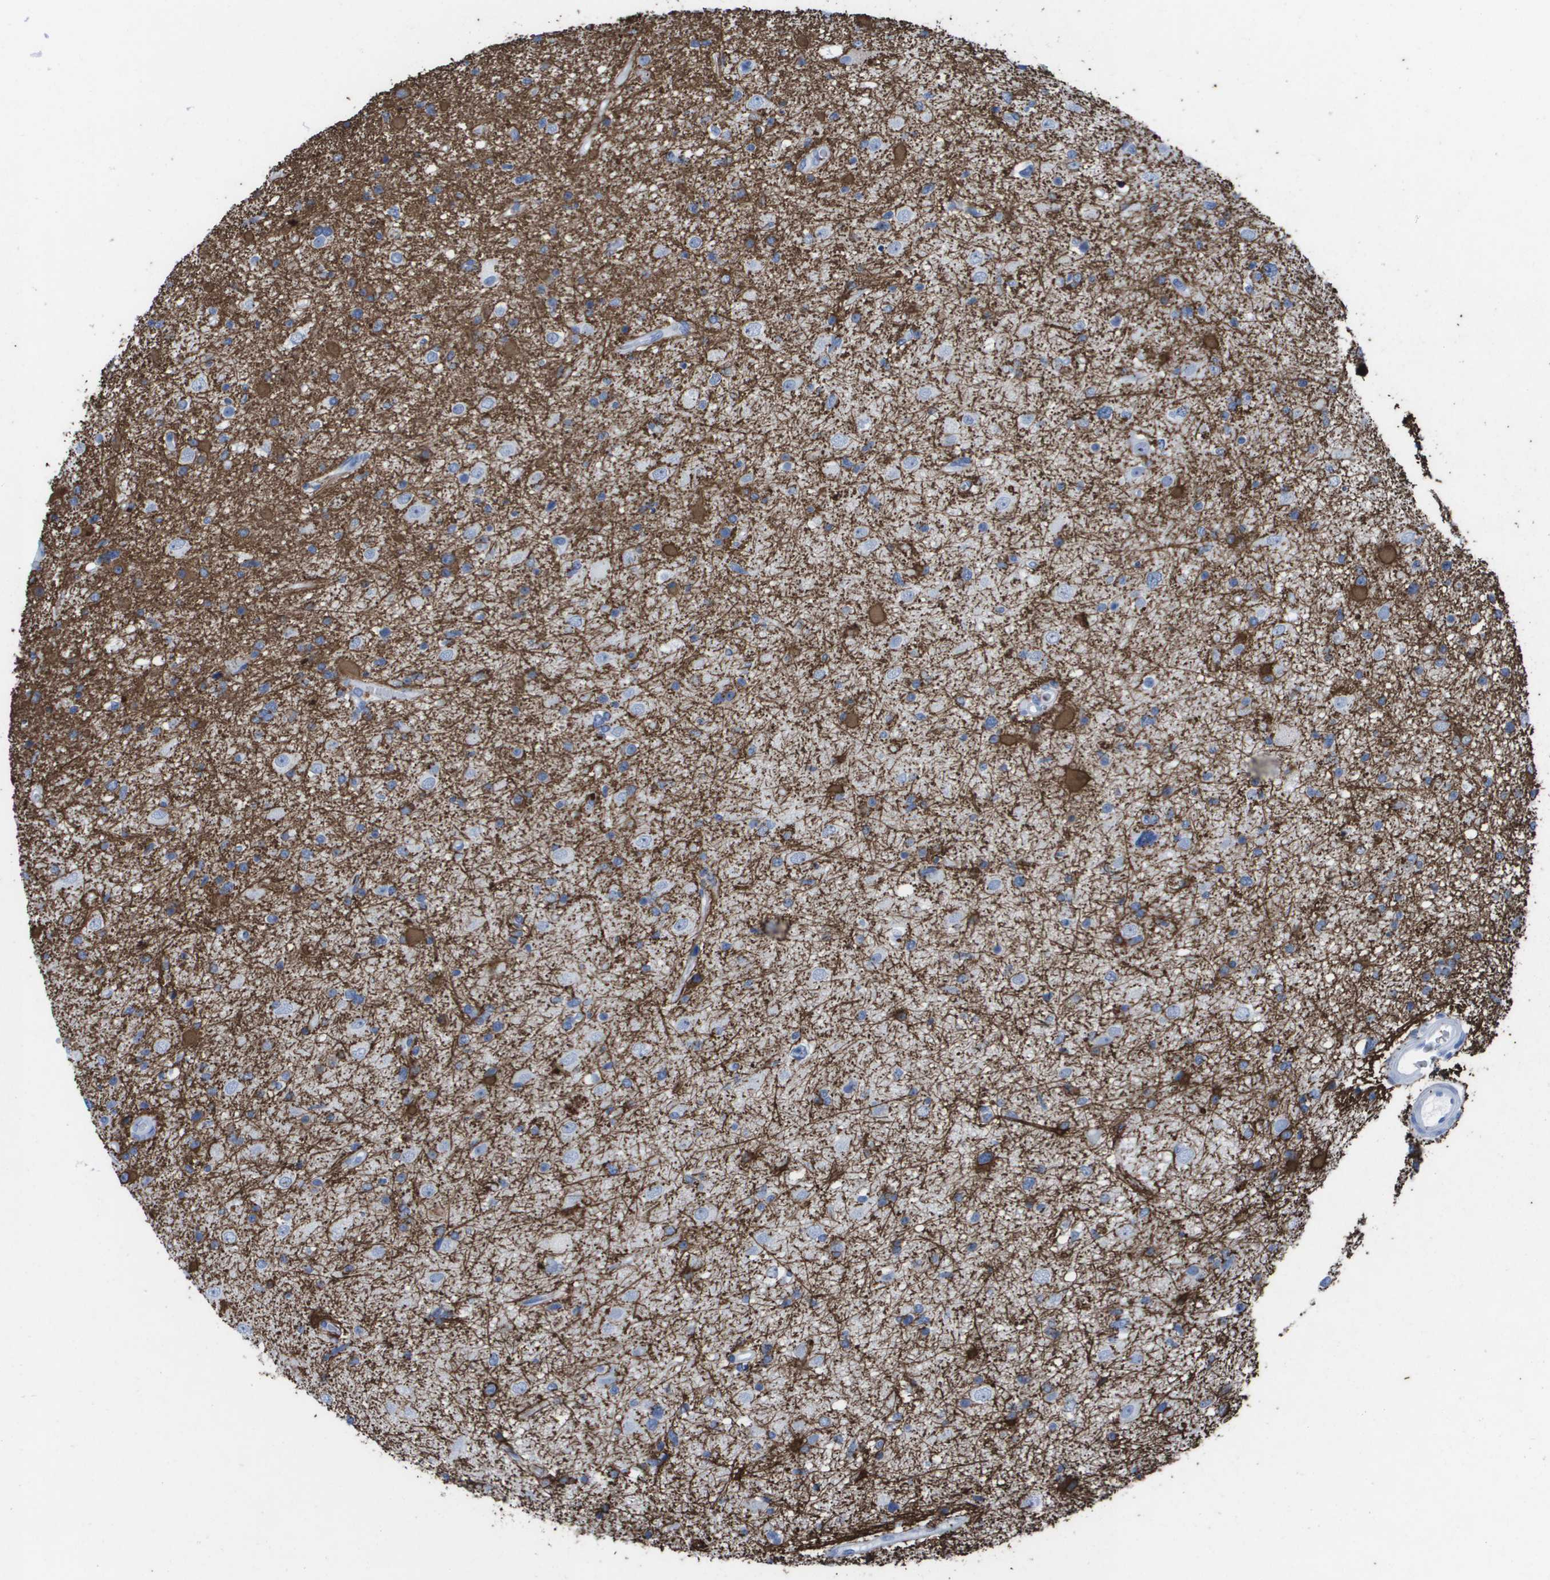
{"staining": {"intensity": "negative", "quantity": "none", "location": "none"}, "tissue": "glioma", "cell_type": "Tumor cells", "image_type": "cancer", "snomed": [{"axis": "morphology", "description": "Glioma, malignant, High grade"}, {"axis": "topography", "description": "Brain"}], "caption": "Micrograph shows no significant protein staining in tumor cells of malignant high-grade glioma.", "gene": "KCNA3", "patient": {"sex": "male", "age": 33}}